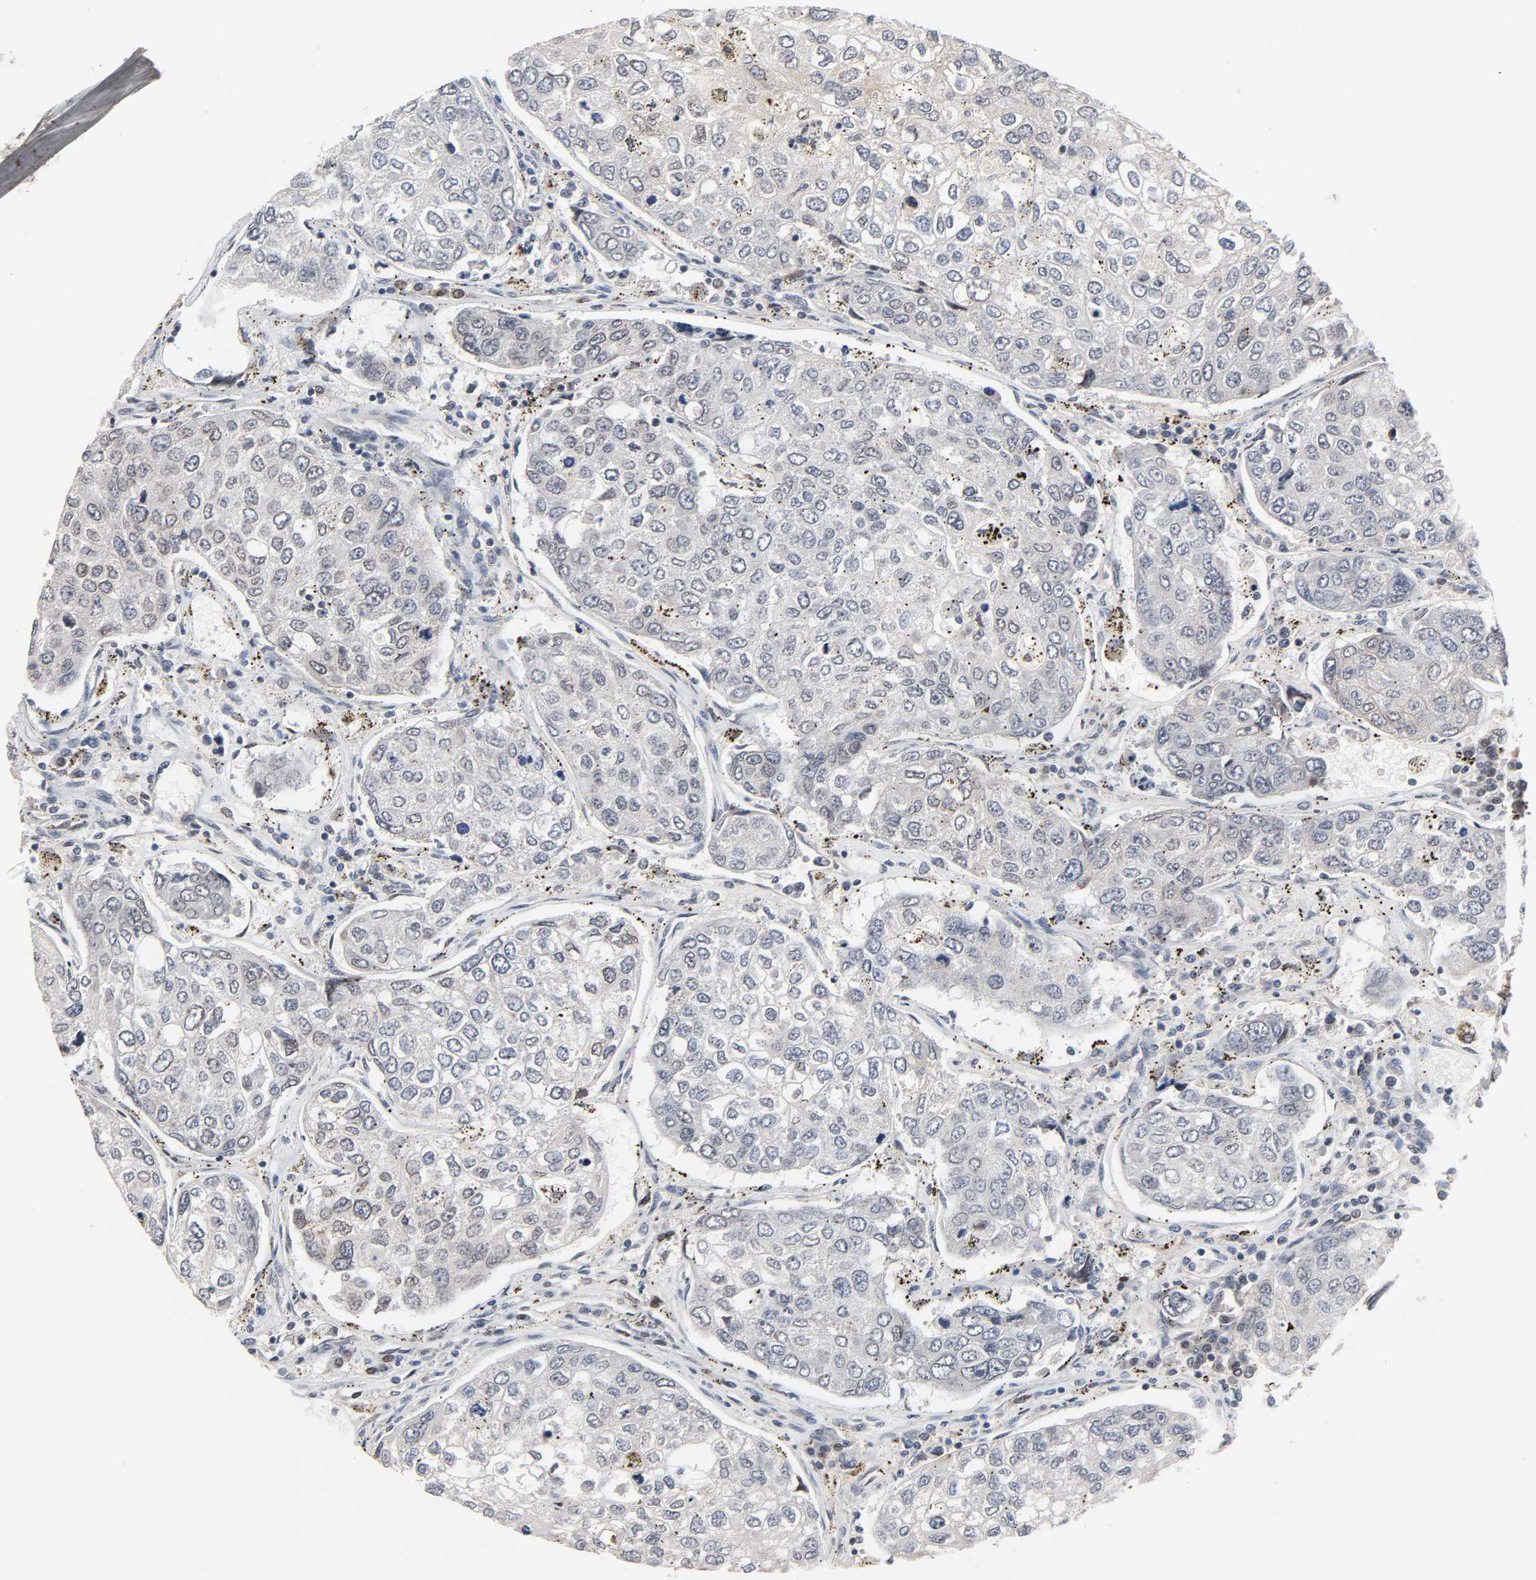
{"staining": {"intensity": "weak", "quantity": ">75%", "location": "cytoplasmic/membranous"}, "tissue": "urothelial cancer", "cell_type": "Tumor cells", "image_type": "cancer", "snomed": [{"axis": "morphology", "description": "Urothelial carcinoma, High grade"}, {"axis": "topography", "description": "Lymph node"}, {"axis": "topography", "description": "Urinary bladder"}], "caption": "Urothelial cancer stained for a protein shows weak cytoplasmic/membranous positivity in tumor cells. (brown staining indicates protein expression, while blue staining denotes nuclei).", "gene": "CCDC175", "patient": {"sex": "male", "age": 51}}